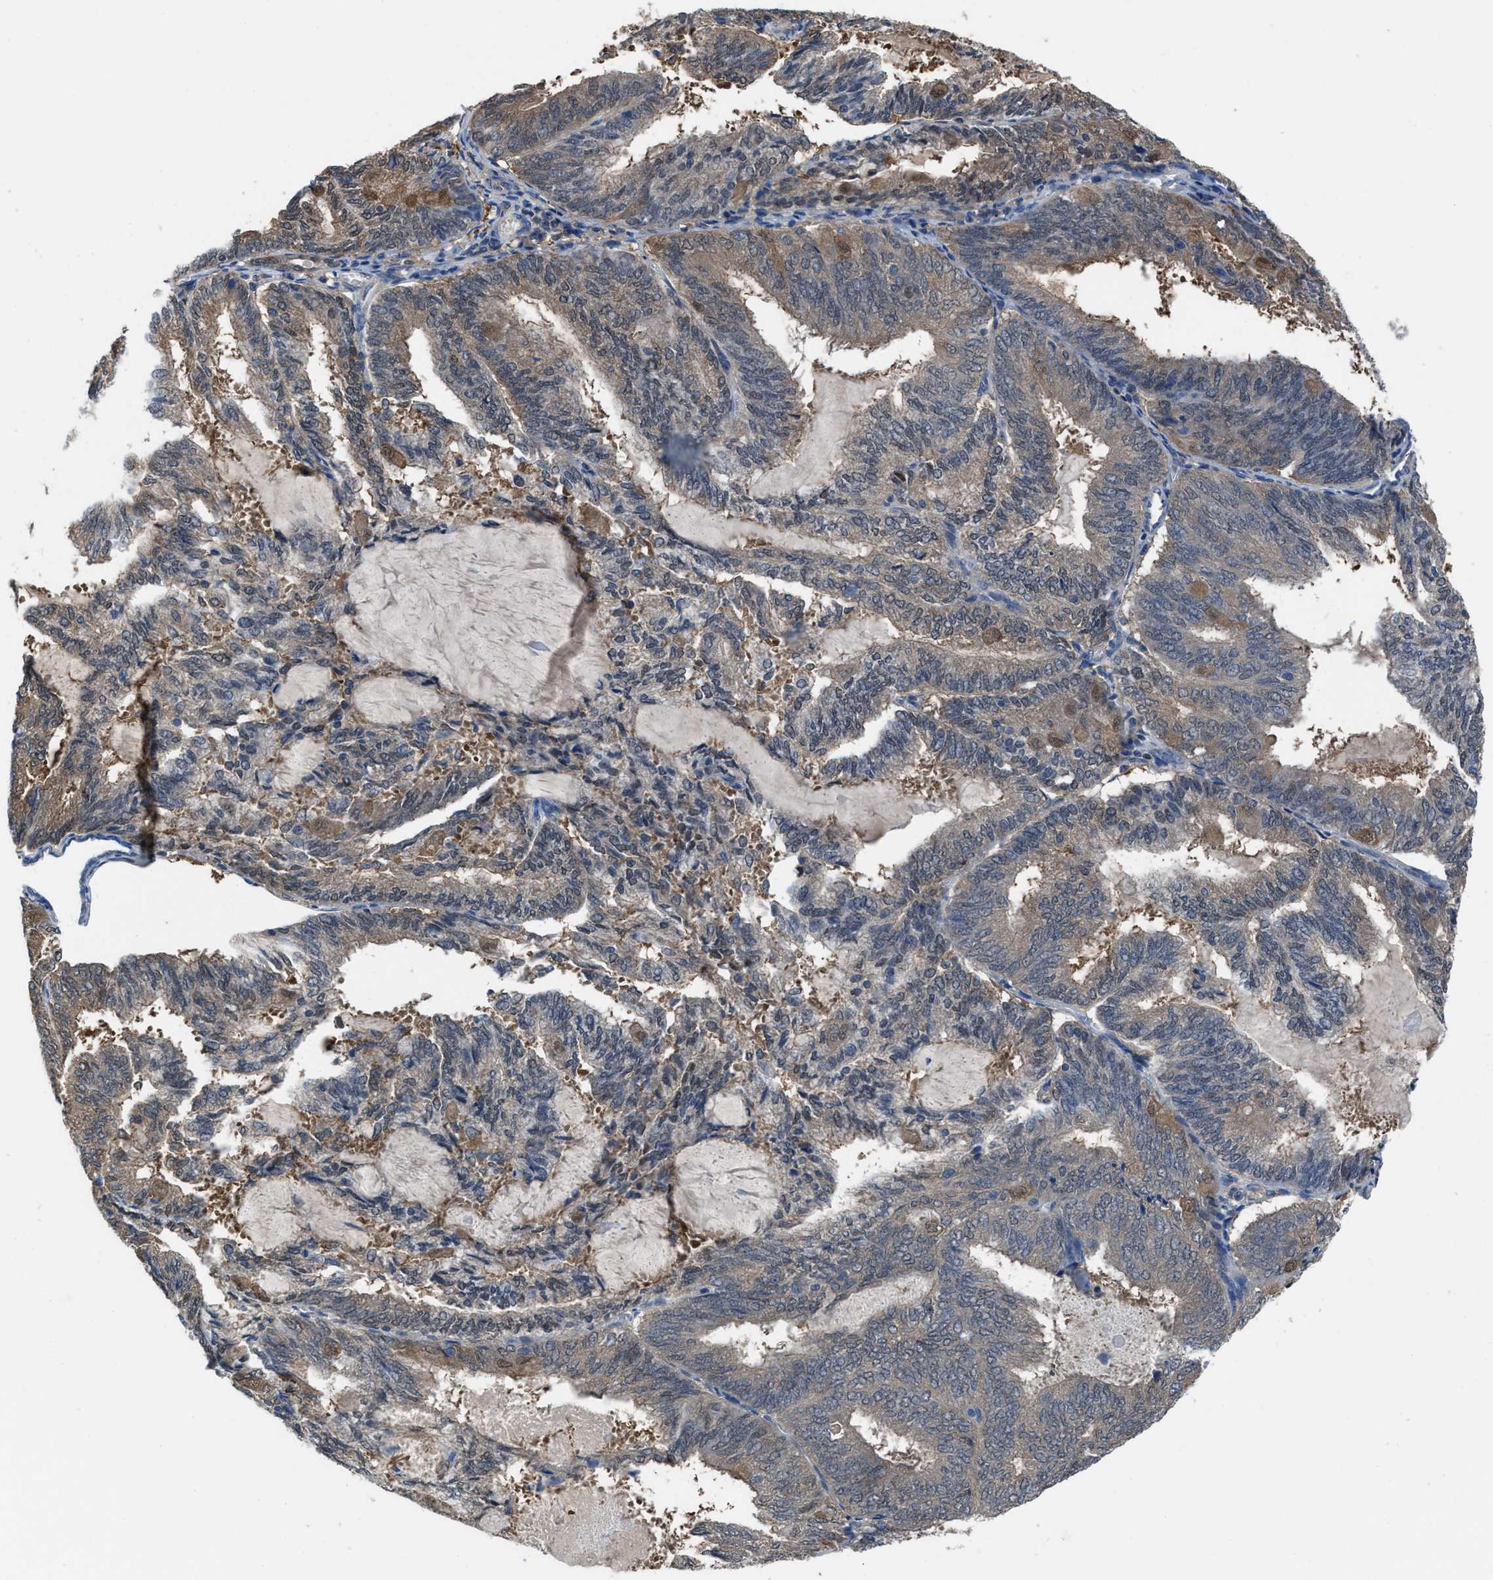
{"staining": {"intensity": "weak", "quantity": ">75%", "location": "cytoplasmic/membranous"}, "tissue": "endometrial cancer", "cell_type": "Tumor cells", "image_type": "cancer", "snomed": [{"axis": "morphology", "description": "Adenocarcinoma, NOS"}, {"axis": "topography", "description": "Endometrium"}], "caption": "High-power microscopy captured an immunohistochemistry image of adenocarcinoma (endometrial), revealing weak cytoplasmic/membranous positivity in approximately >75% of tumor cells.", "gene": "NUDT5", "patient": {"sex": "female", "age": 81}}